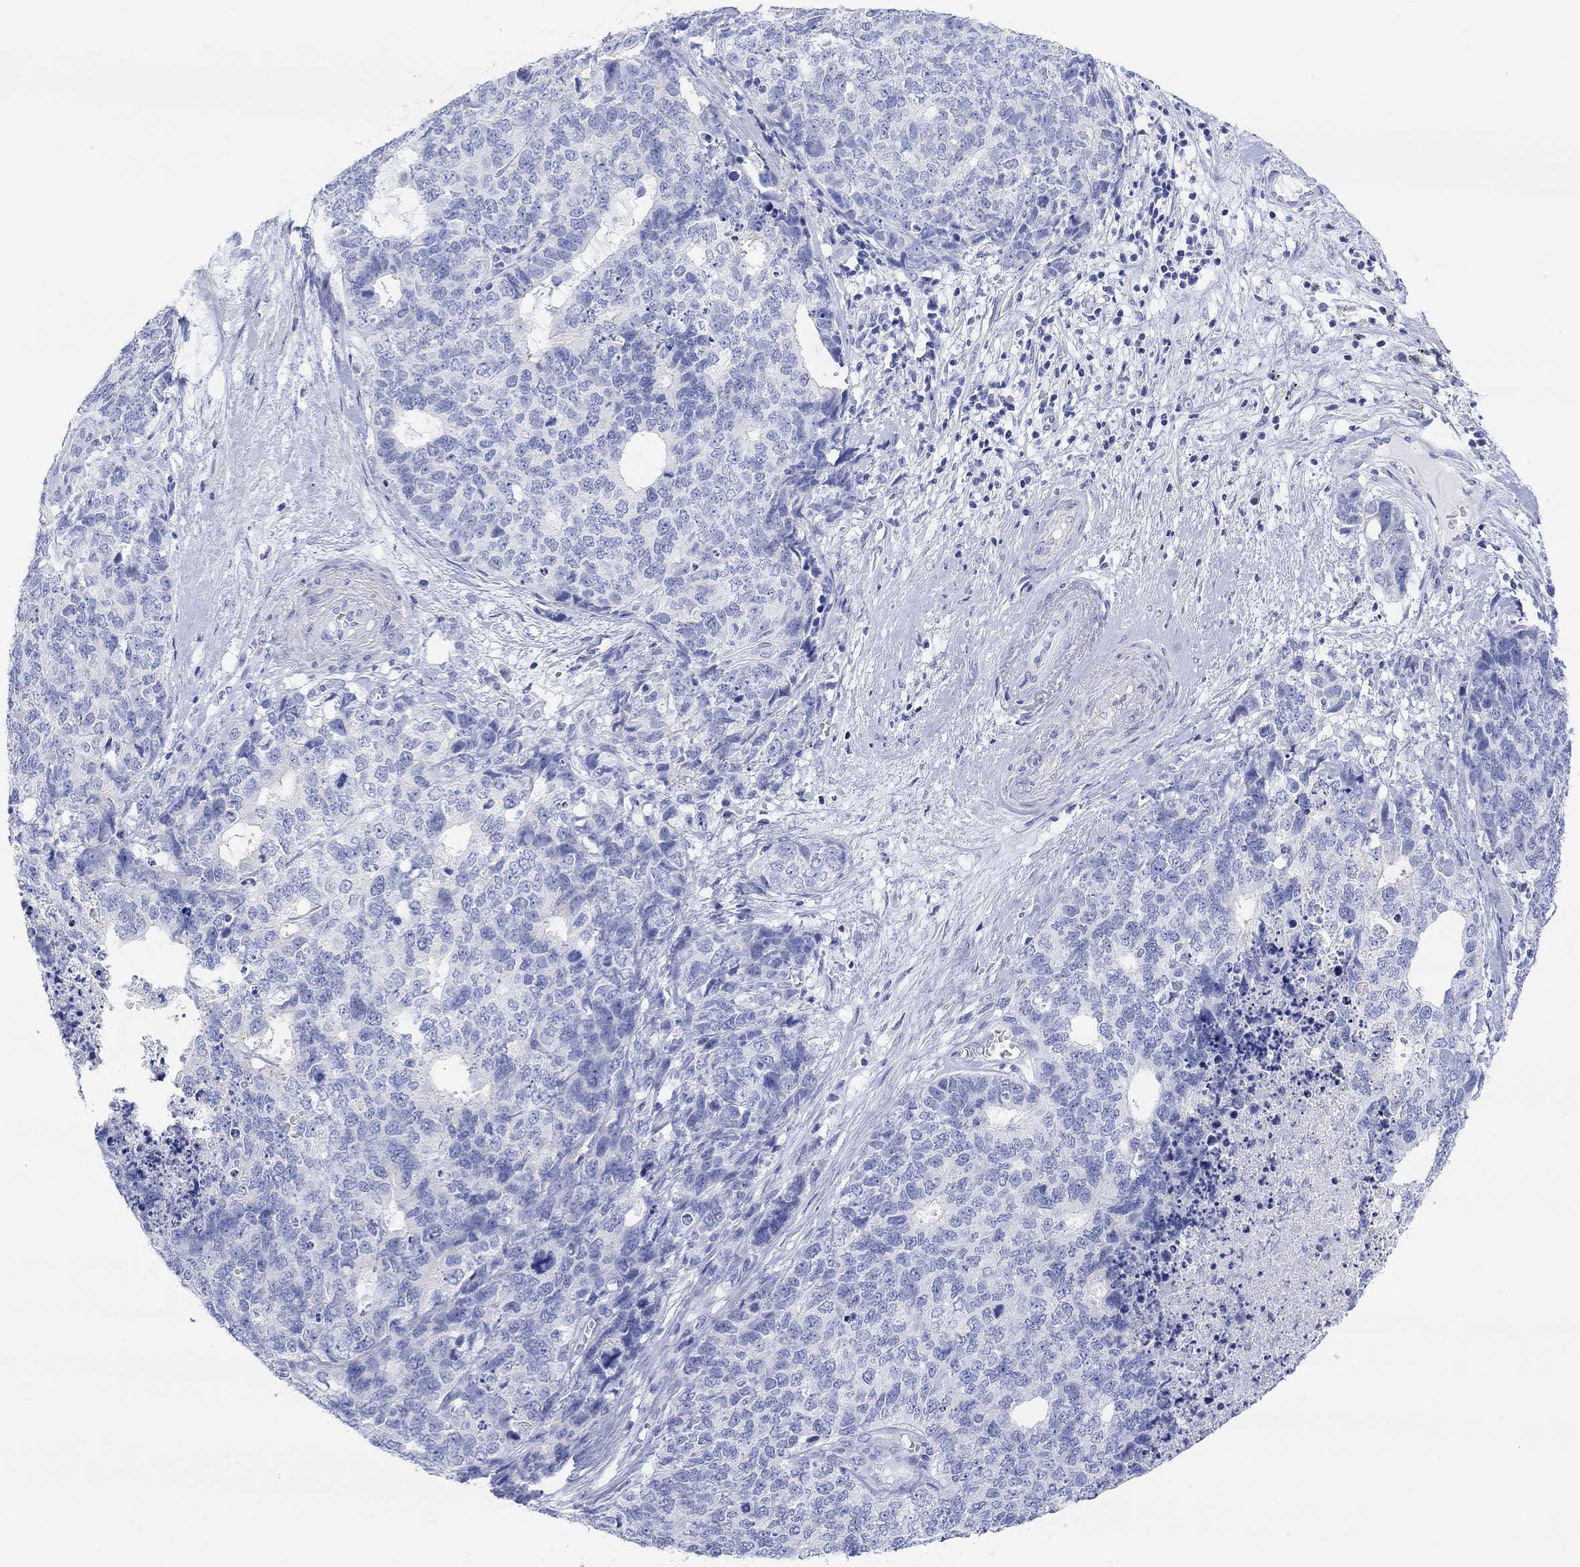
{"staining": {"intensity": "negative", "quantity": "none", "location": "none"}, "tissue": "cervical cancer", "cell_type": "Tumor cells", "image_type": "cancer", "snomed": [{"axis": "morphology", "description": "Squamous cell carcinoma, NOS"}, {"axis": "topography", "description": "Cervix"}], "caption": "Immunohistochemical staining of human cervical cancer (squamous cell carcinoma) exhibits no significant staining in tumor cells.", "gene": "XIRP2", "patient": {"sex": "female", "age": 63}}